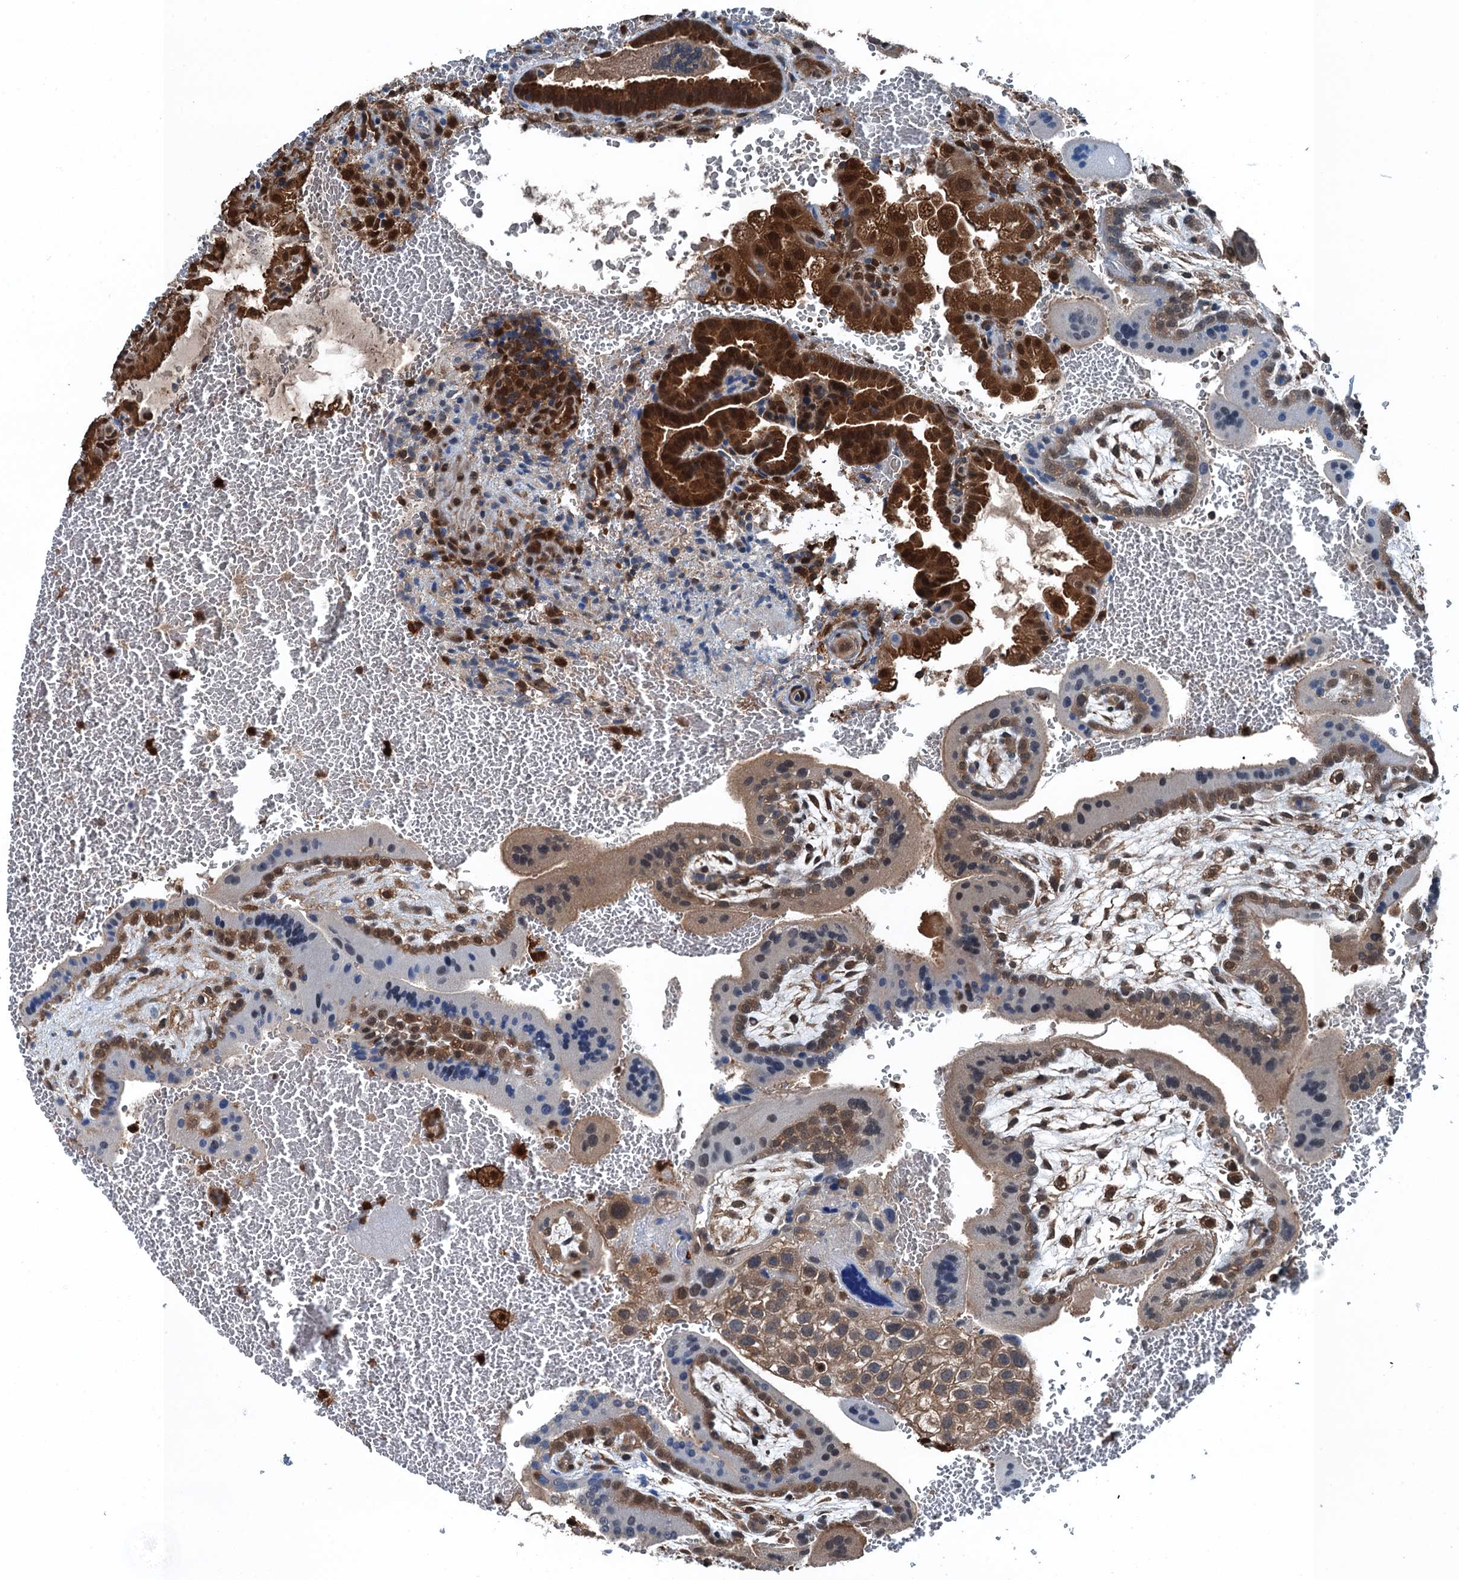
{"staining": {"intensity": "strong", "quantity": "25%-75%", "location": "cytoplasmic/membranous,nuclear"}, "tissue": "placenta", "cell_type": "Trophoblastic cells", "image_type": "normal", "snomed": [{"axis": "morphology", "description": "Normal tissue, NOS"}, {"axis": "topography", "description": "Placenta"}], "caption": "IHC image of normal placenta: human placenta stained using immunohistochemistry (IHC) demonstrates high levels of strong protein expression localized specifically in the cytoplasmic/membranous,nuclear of trophoblastic cells, appearing as a cytoplasmic/membranous,nuclear brown color.", "gene": "RNH1", "patient": {"sex": "female", "age": 35}}